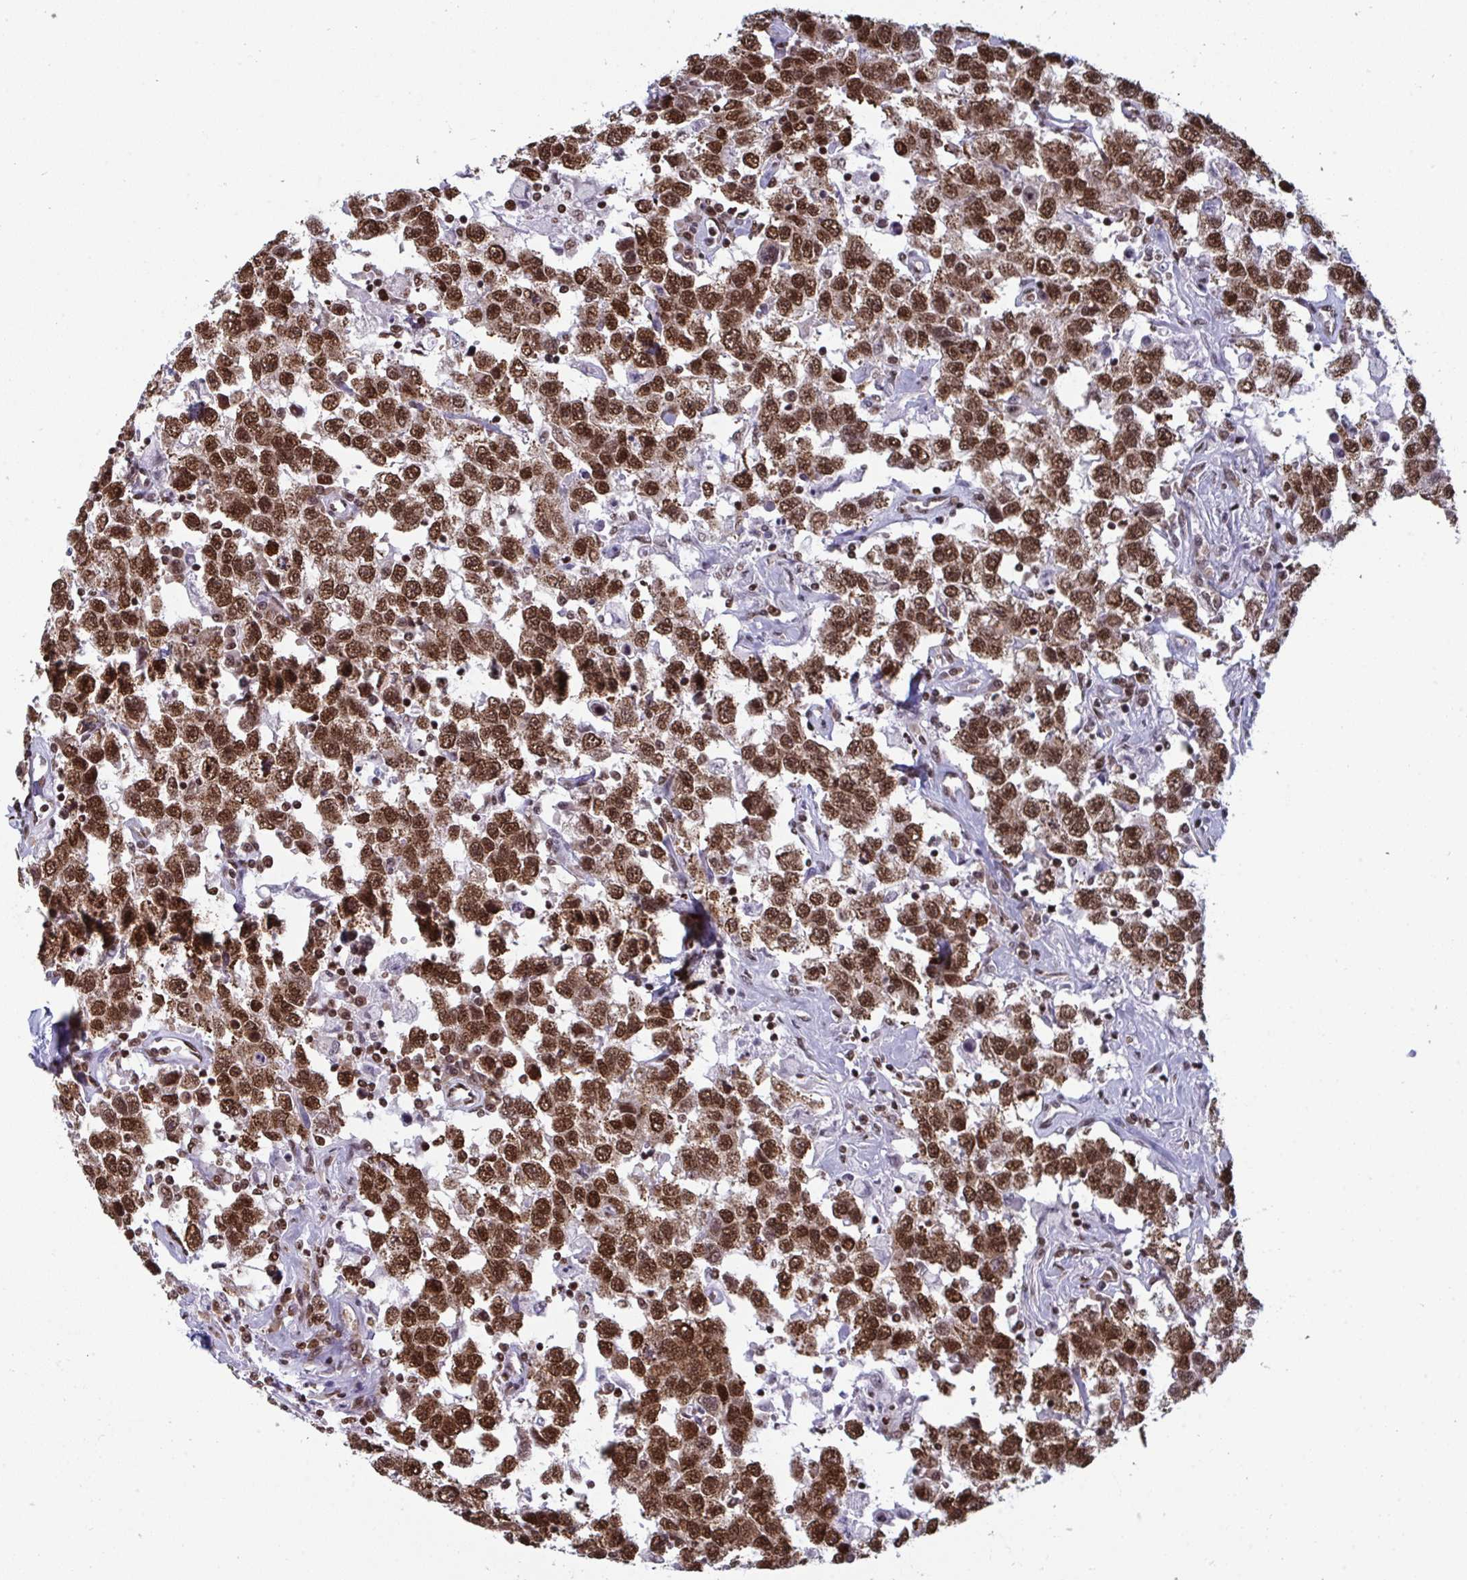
{"staining": {"intensity": "strong", "quantity": ">75%", "location": "nuclear"}, "tissue": "testis cancer", "cell_type": "Tumor cells", "image_type": "cancer", "snomed": [{"axis": "morphology", "description": "Seminoma, NOS"}, {"axis": "topography", "description": "Testis"}], "caption": "Protein staining exhibits strong nuclear positivity in about >75% of tumor cells in testis cancer (seminoma).", "gene": "GAR1", "patient": {"sex": "male", "age": 41}}